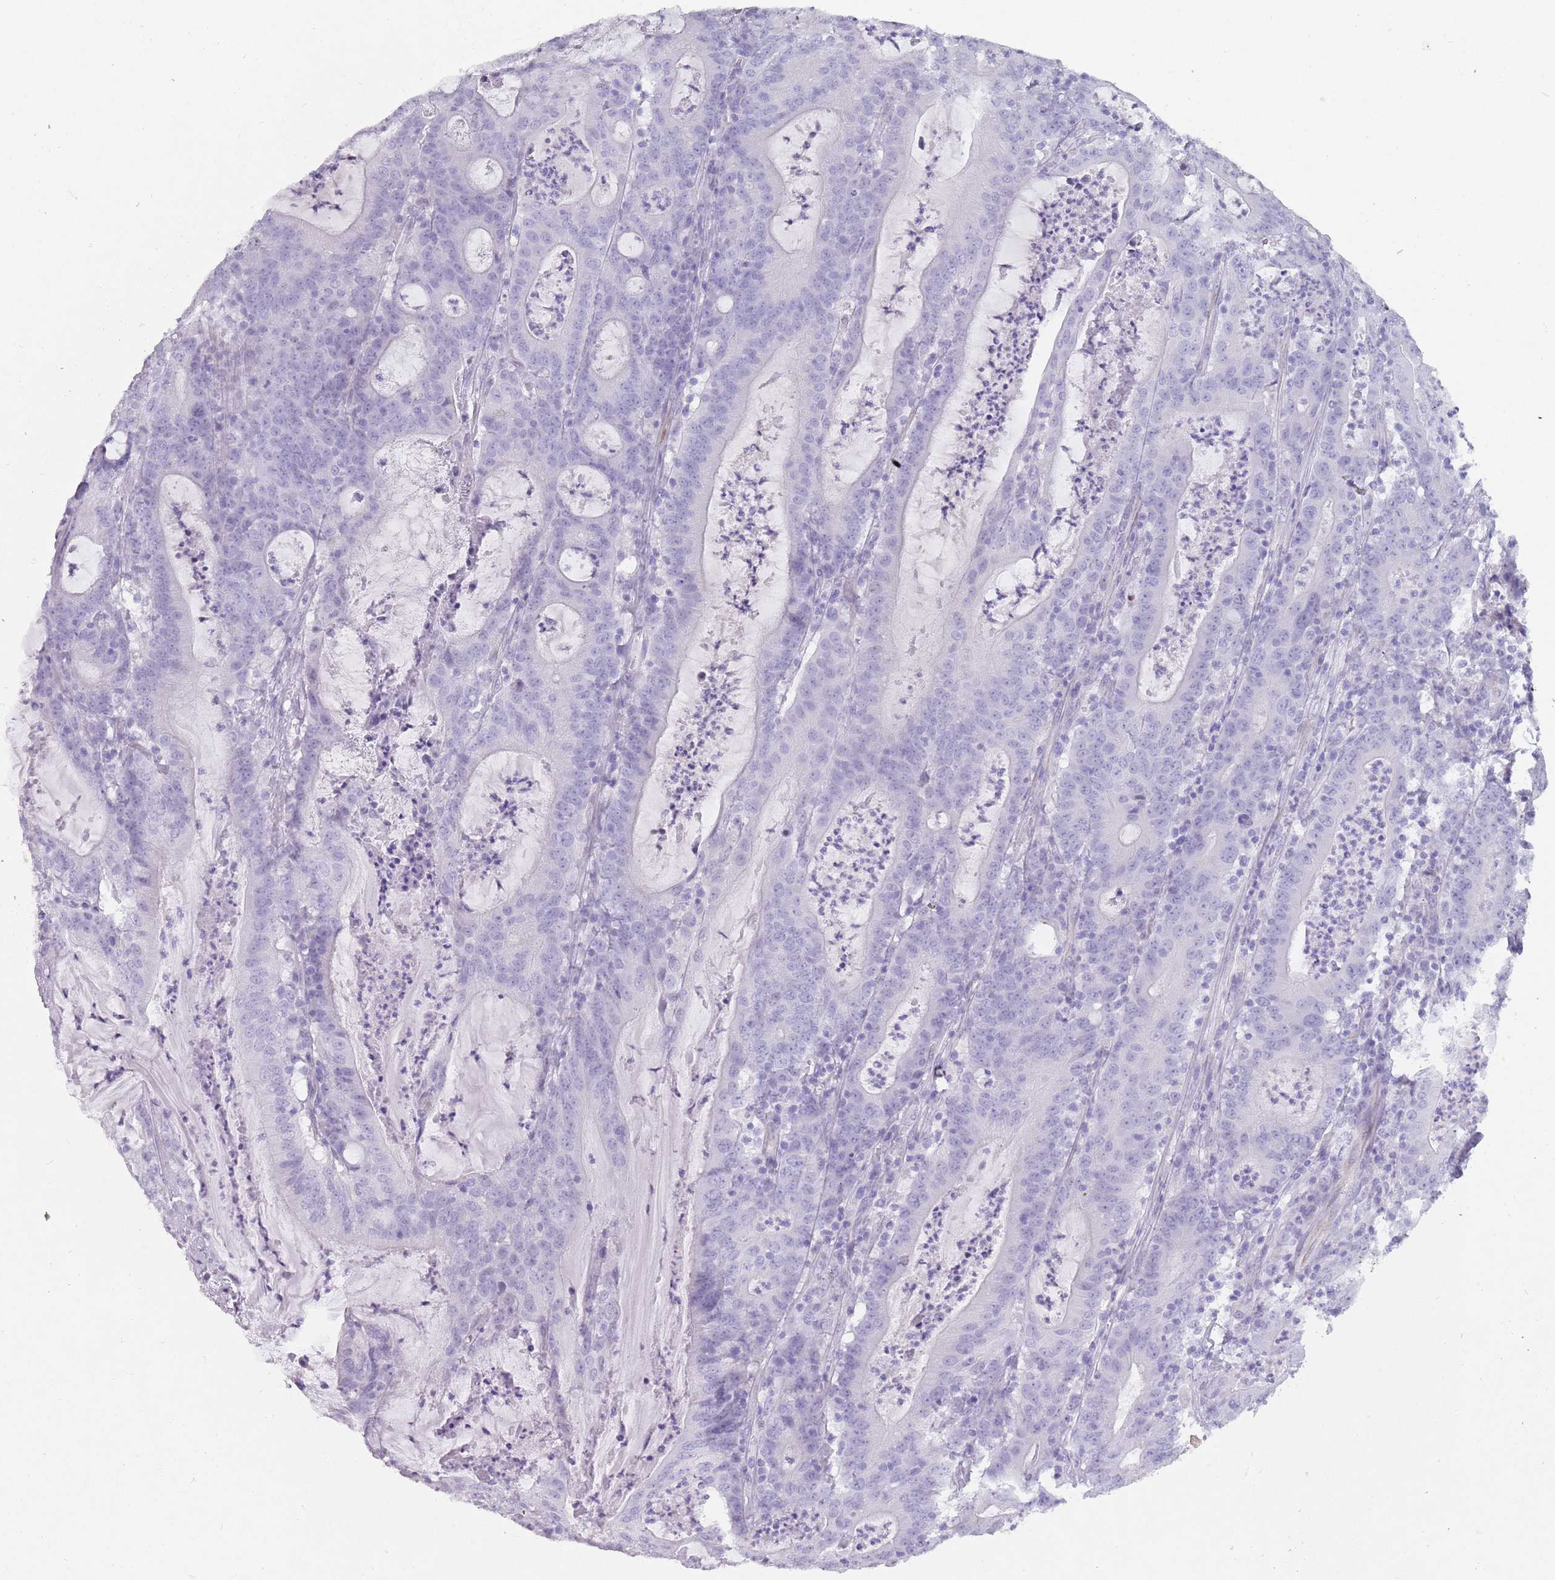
{"staining": {"intensity": "negative", "quantity": "none", "location": "none"}, "tissue": "colorectal cancer", "cell_type": "Tumor cells", "image_type": "cancer", "snomed": [{"axis": "morphology", "description": "Adenocarcinoma, NOS"}, {"axis": "topography", "description": "Colon"}], "caption": "An image of human adenocarcinoma (colorectal) is negative for staining in tumor cells. (Immunohistochemistry (ihc), brightfield microscopy, high magnification).", "gene": "DDX4", "patient": {"sex": "male", "age": 83}}